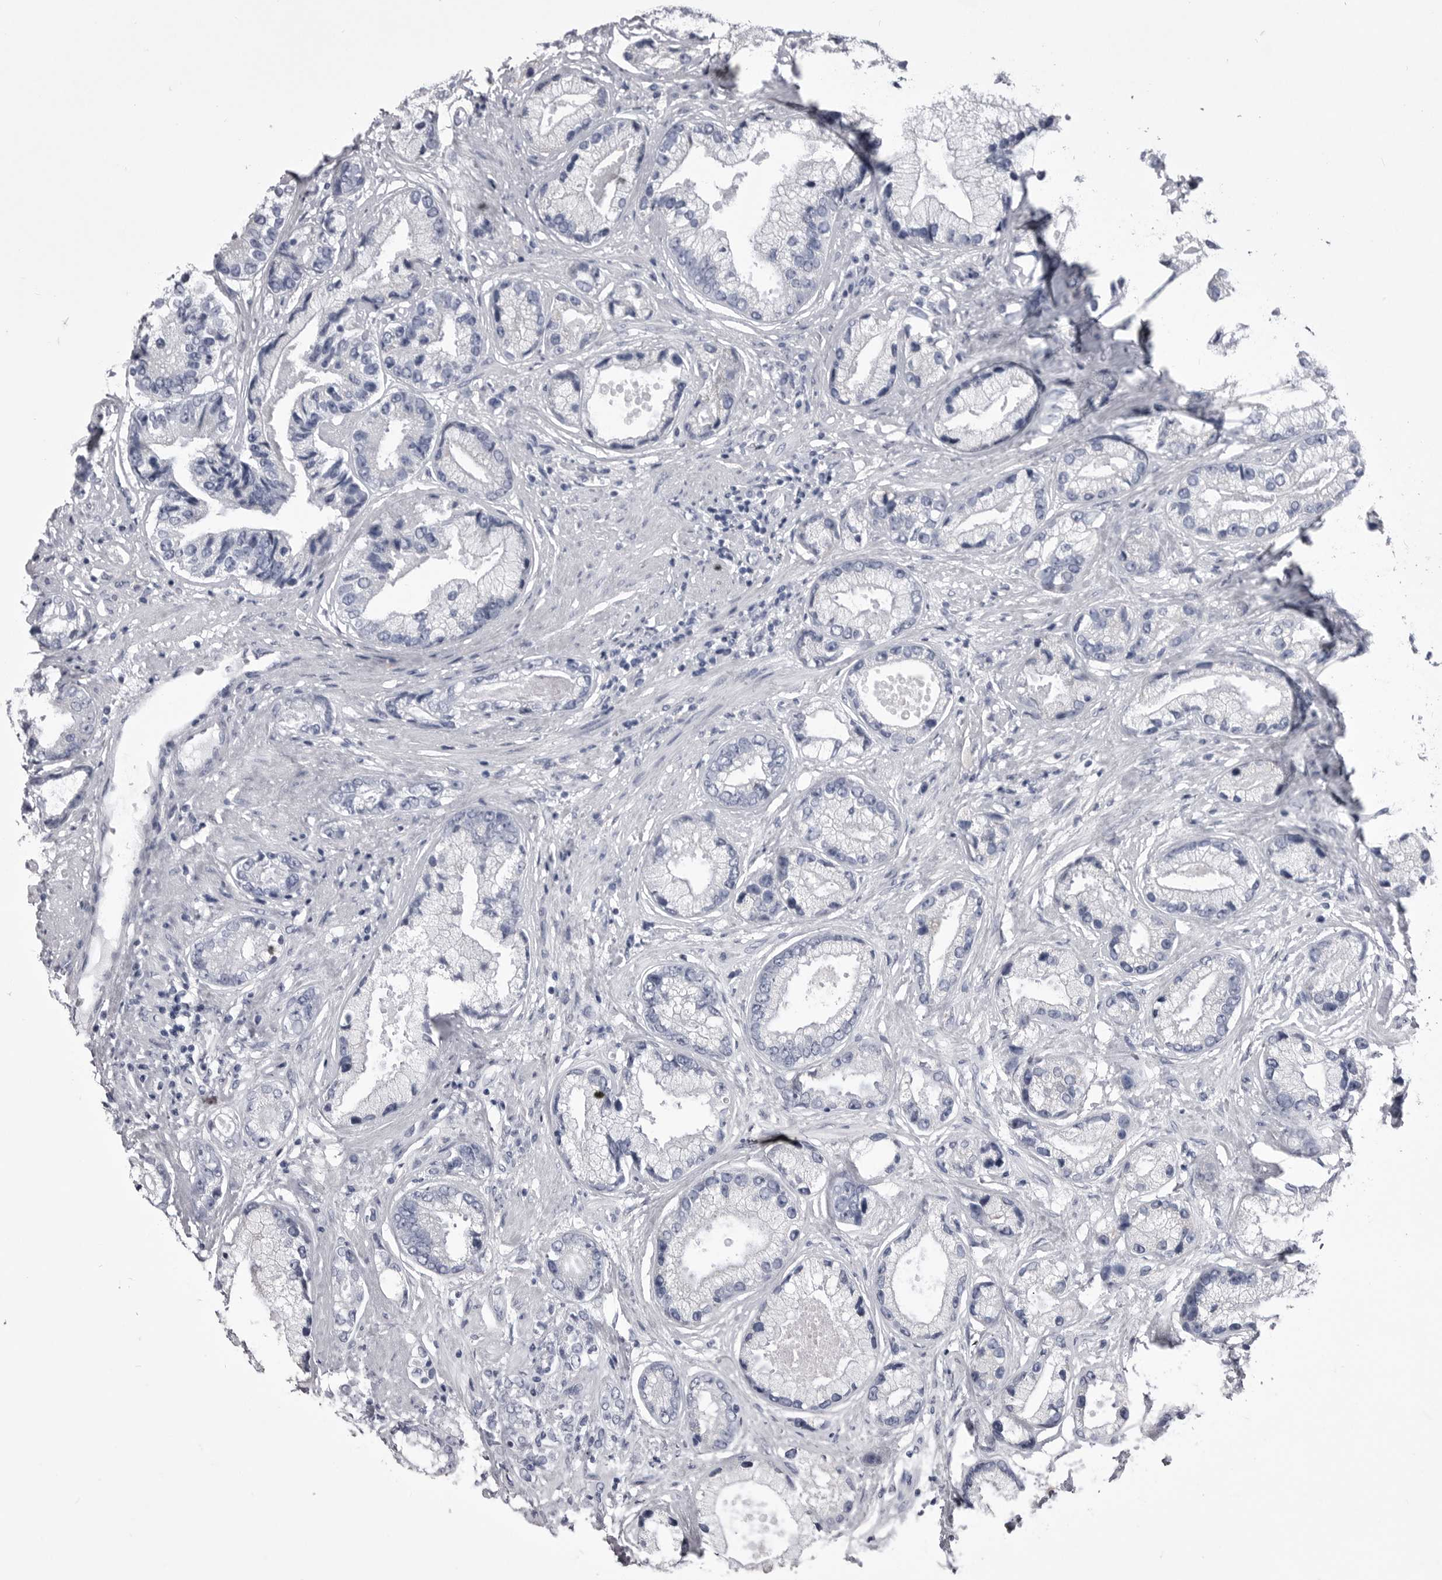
{"staining": {"intensity": "negative", "quantity": "none", "location": "none"}, "tissue": "prostate cancer", "cell_type": "Tumor cells", "image_type": "cancer", "snomed": [{"axis": "morphology", "description": "Adenocarcinoma, High grade"}, {"axis": "topography", "description": "Prostate"}], "caption": "Prostate cancer was stained to show a protein in brown. There is no significant expression in tumor cells. The staining was performed using DAB (3,3'-diaminobenzidine) to visualize the protein expression in brown, while the nuclei were stained in blue with hematoxylin (Magnification: 20x).", "gene": "ANK2", "patient": {"sex": "male", "age": 61}}